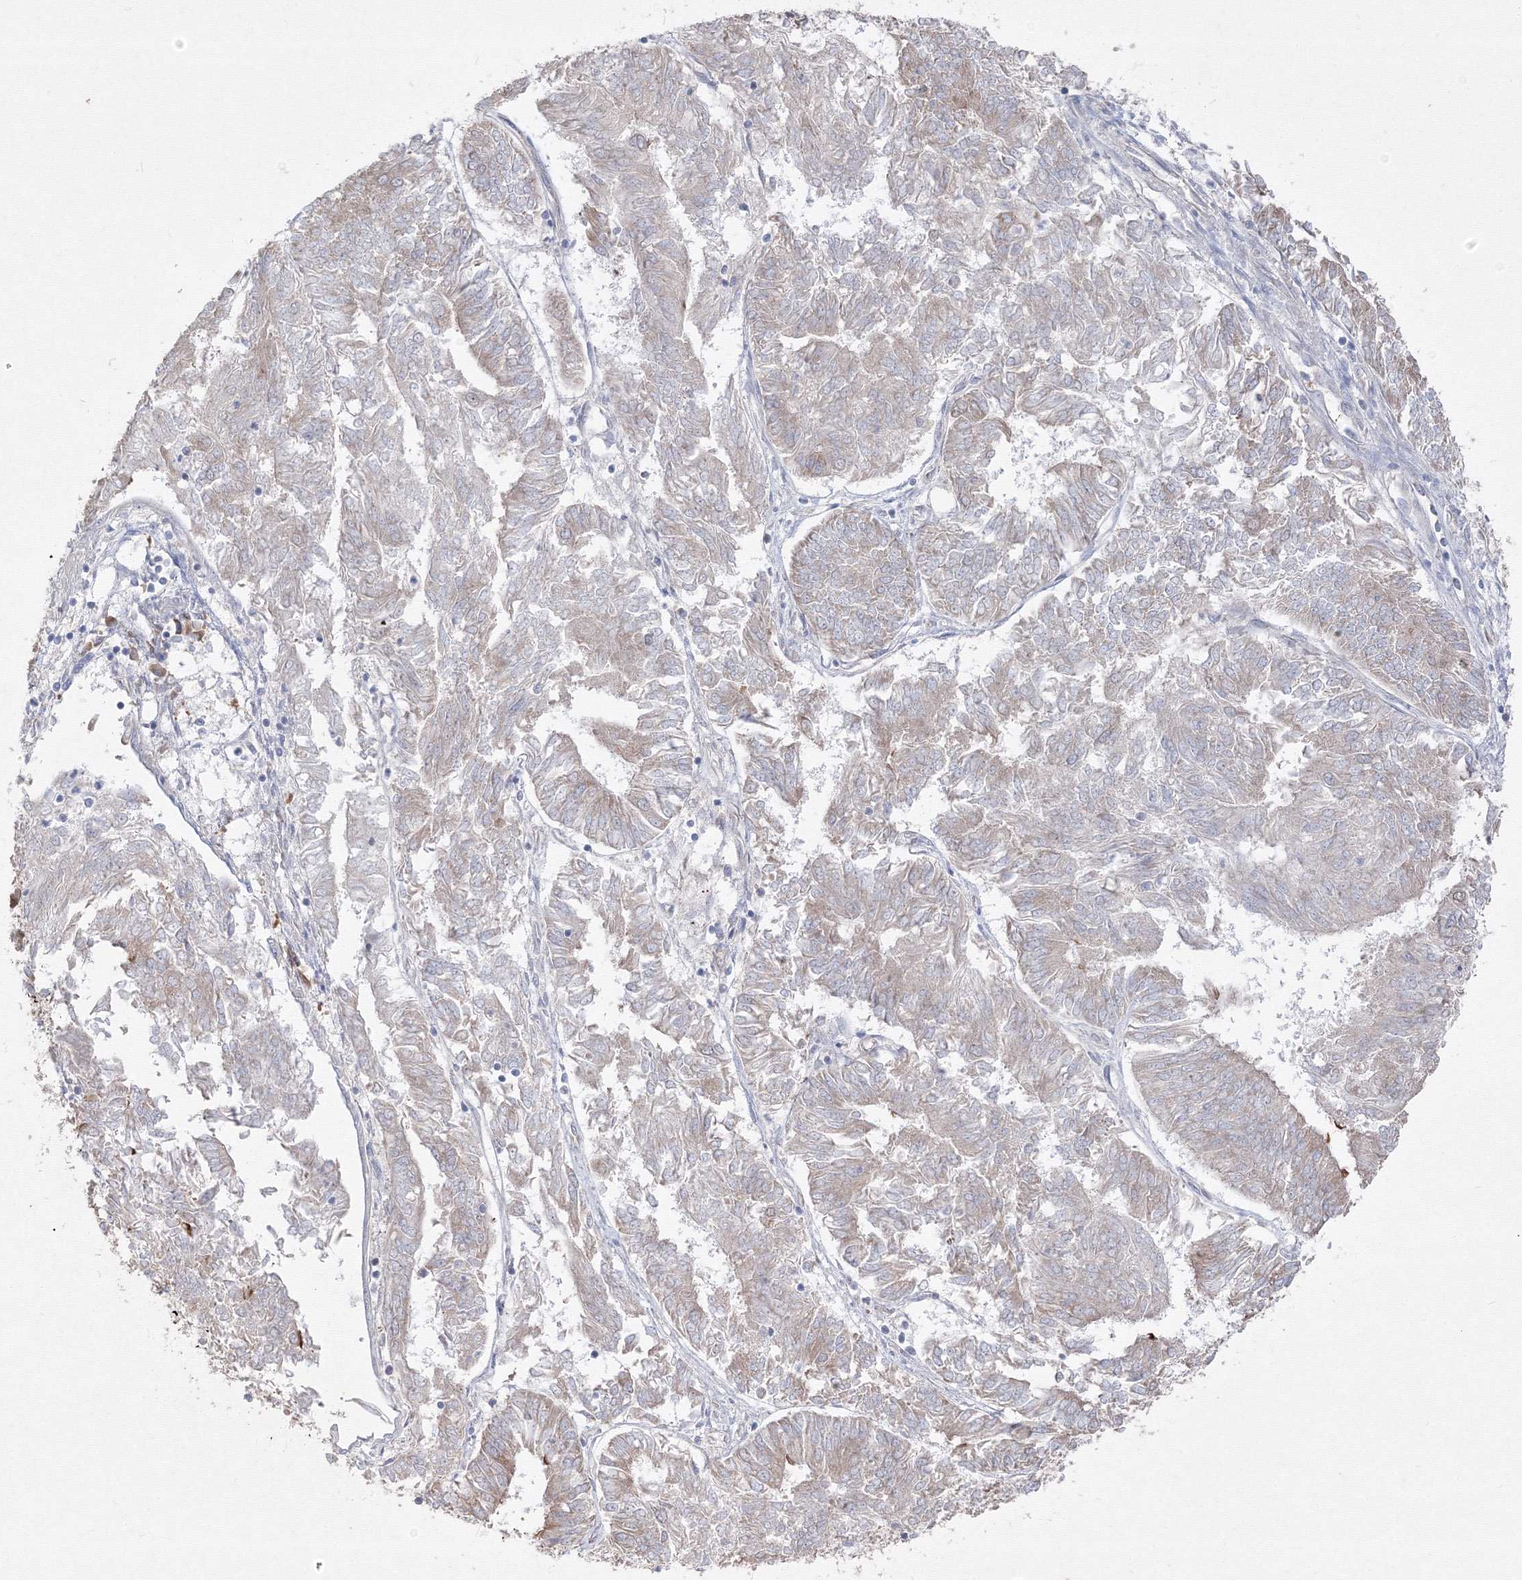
{"staining": {"intensity": "negative", "quantity": "none", "location": "none"}, "tissue": "endometrial cancer", "cell_type": "Tumor cells", "image_type": "cancer", "snomed": [{"axis": "morphology", "description": "Adenocarcinoma, NOS"}, {"axis": "topography", "description": "Endometrium"}], "caption": "Tumor cells show no significant protein positivity in endometrial cancer.", "gene": "FBXL8", "patient": {"sex": "female", "age": 58}}